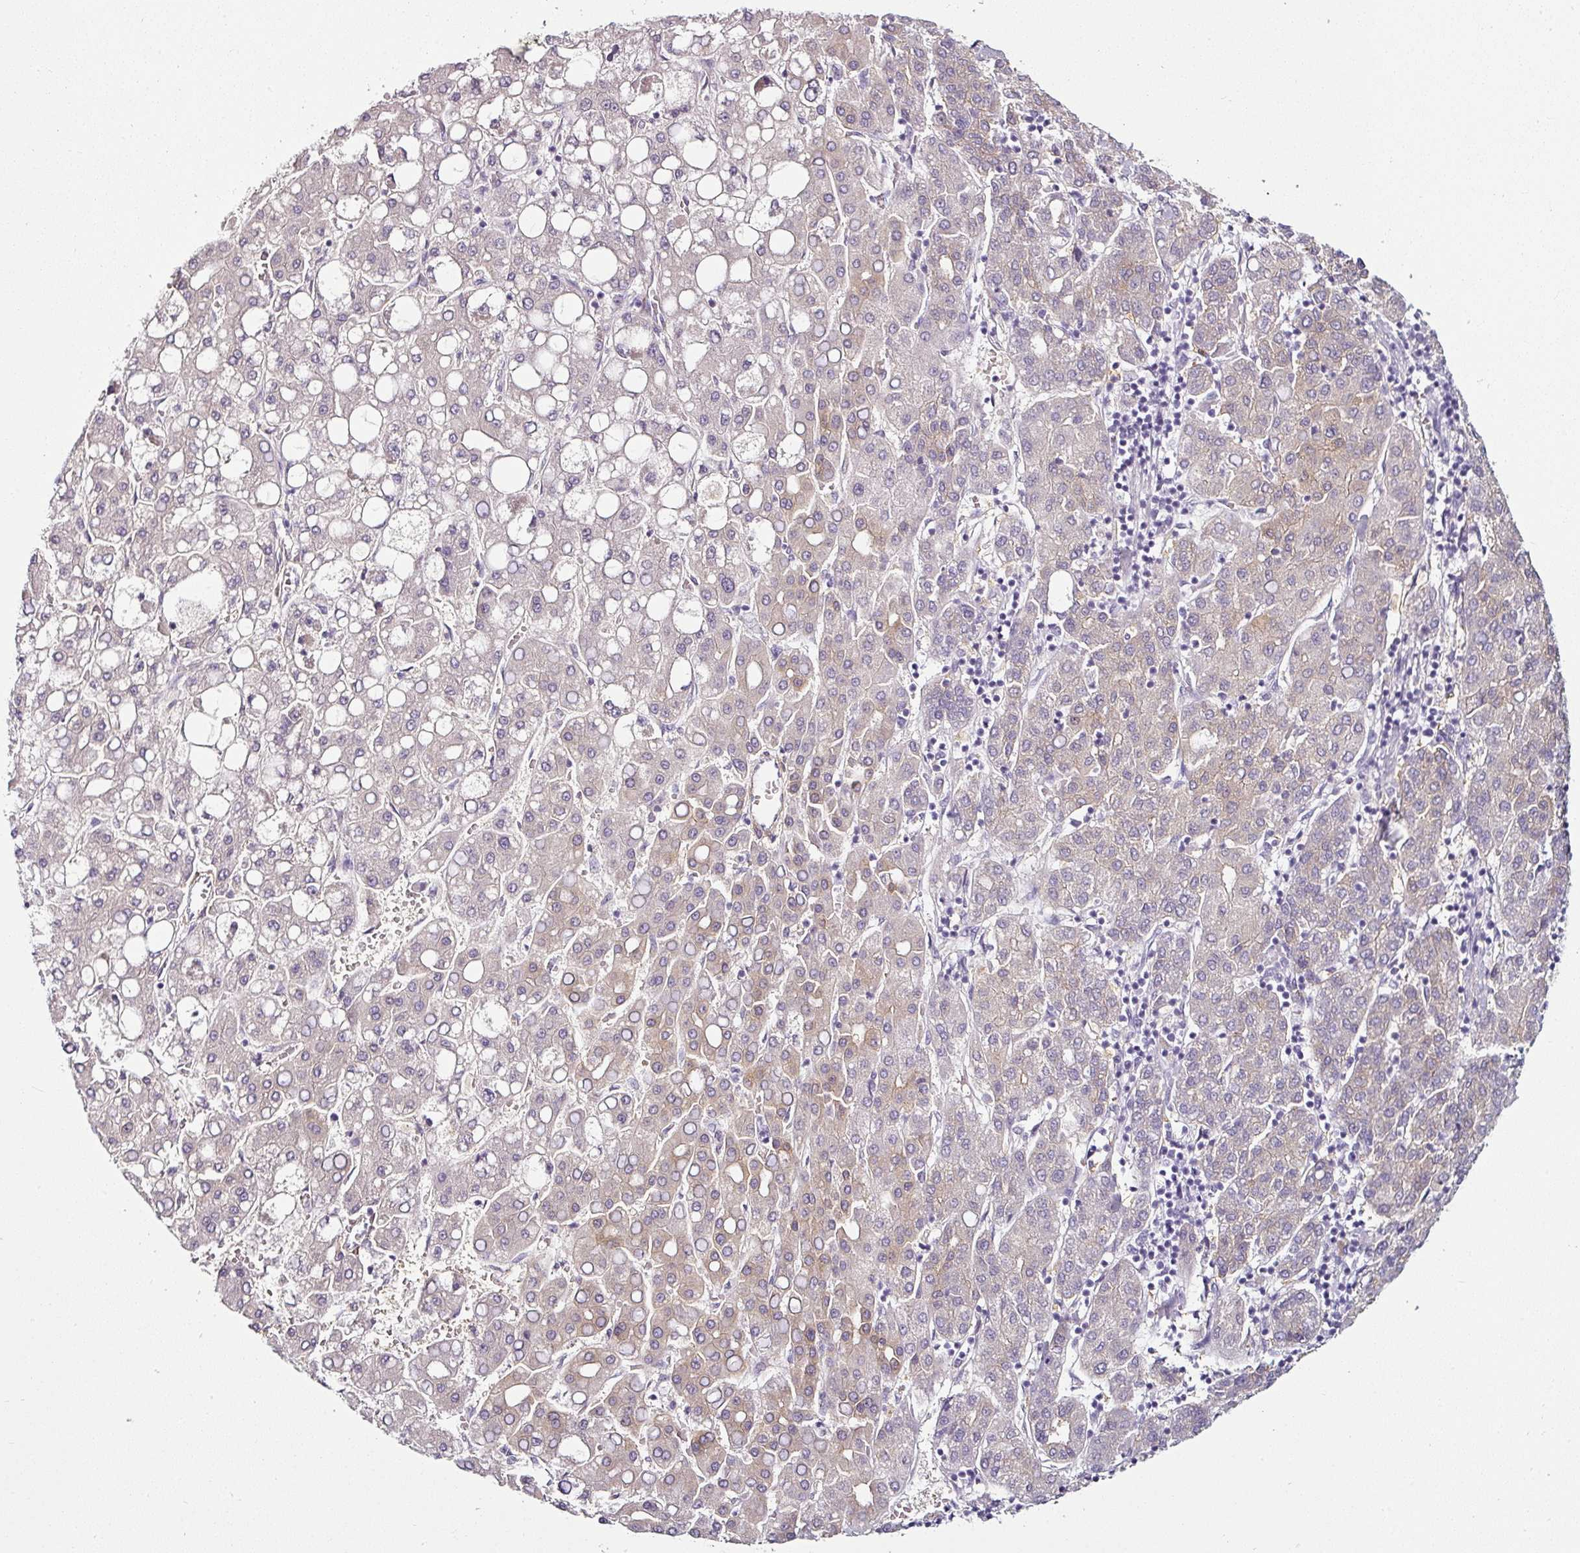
{"staining": {"intensity": "weak", "quantity": "25%-75%", "location": "cytoplasmic/membranous"}, "tissue": "liver cancer", "cell_type": "Tumor cells", "image_type": "cancer", "snomed": [{"axis": "morphology", "description": "Carcinoma, Hepatocellular, NOS"}, {"axis": "topography", "description": "Liver"}], "caption": "A brown stain labels weak cytoplasmic/membranous staining of a protein in hepatocellular carcinoma (liver) tumor cells.", "gene": "CAP2", "patient": {"sex": "male", "age": 65}}